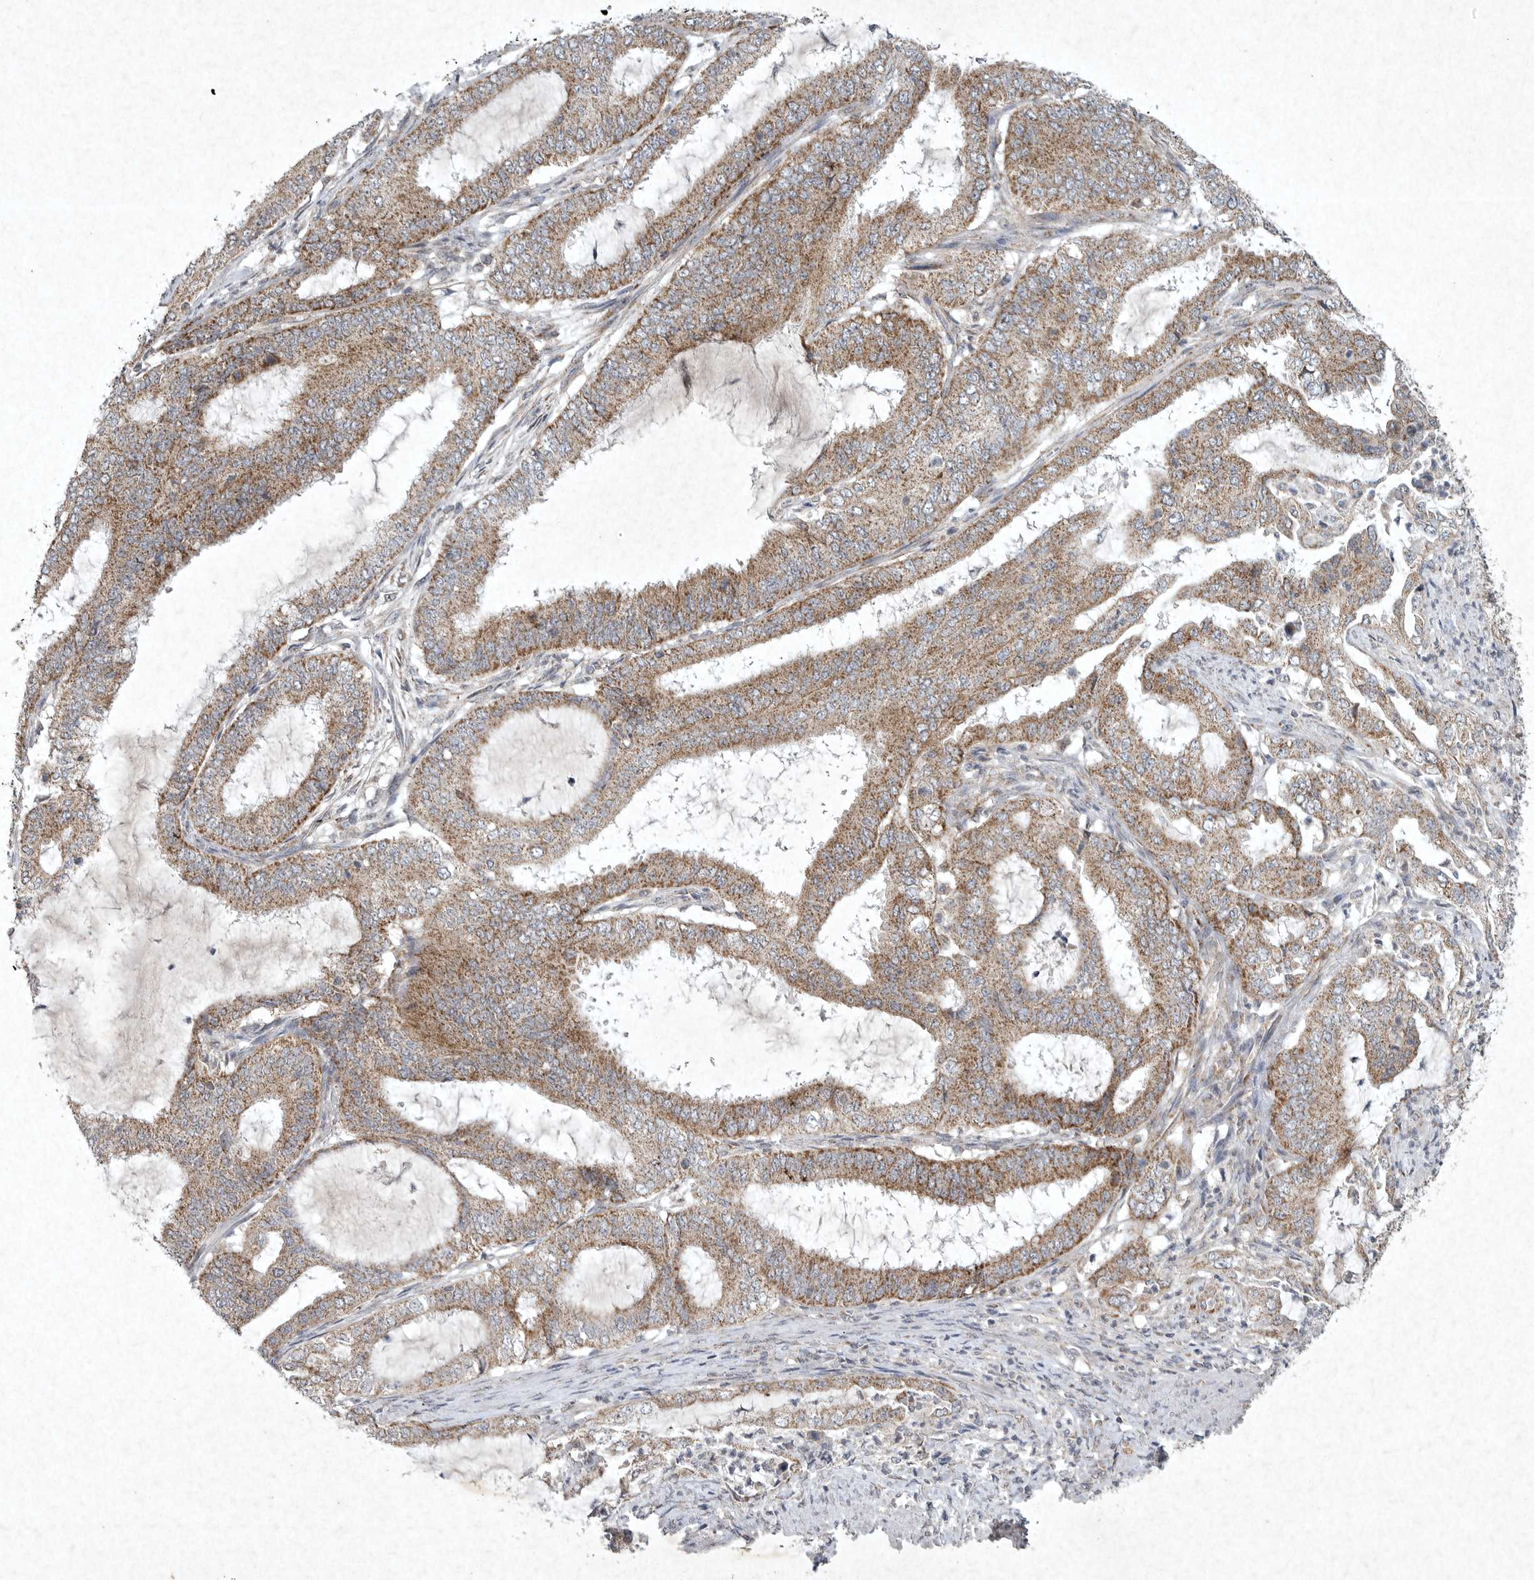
{"staining": {"intensity": "moderate", "quantity": ">75%", "location": "cytoplasmic/membranous"}, "tissue": "endometrial cancer", "cell_type": "Tumor cells", "image_type": "cancer", "snomed": [{"axis": "morphology", "description": "Adenocarcinoma, NOS"}, {"axis": "topography", "description": "Endometrium"}], "caption": "Tumor cells demonstrate medium levels of moderate cytoplasmic/membranous positivity in about >75% of cells in endometrial cancer.", "gene": "DDR1", "patient": {"sex": "female", "age": 51}}